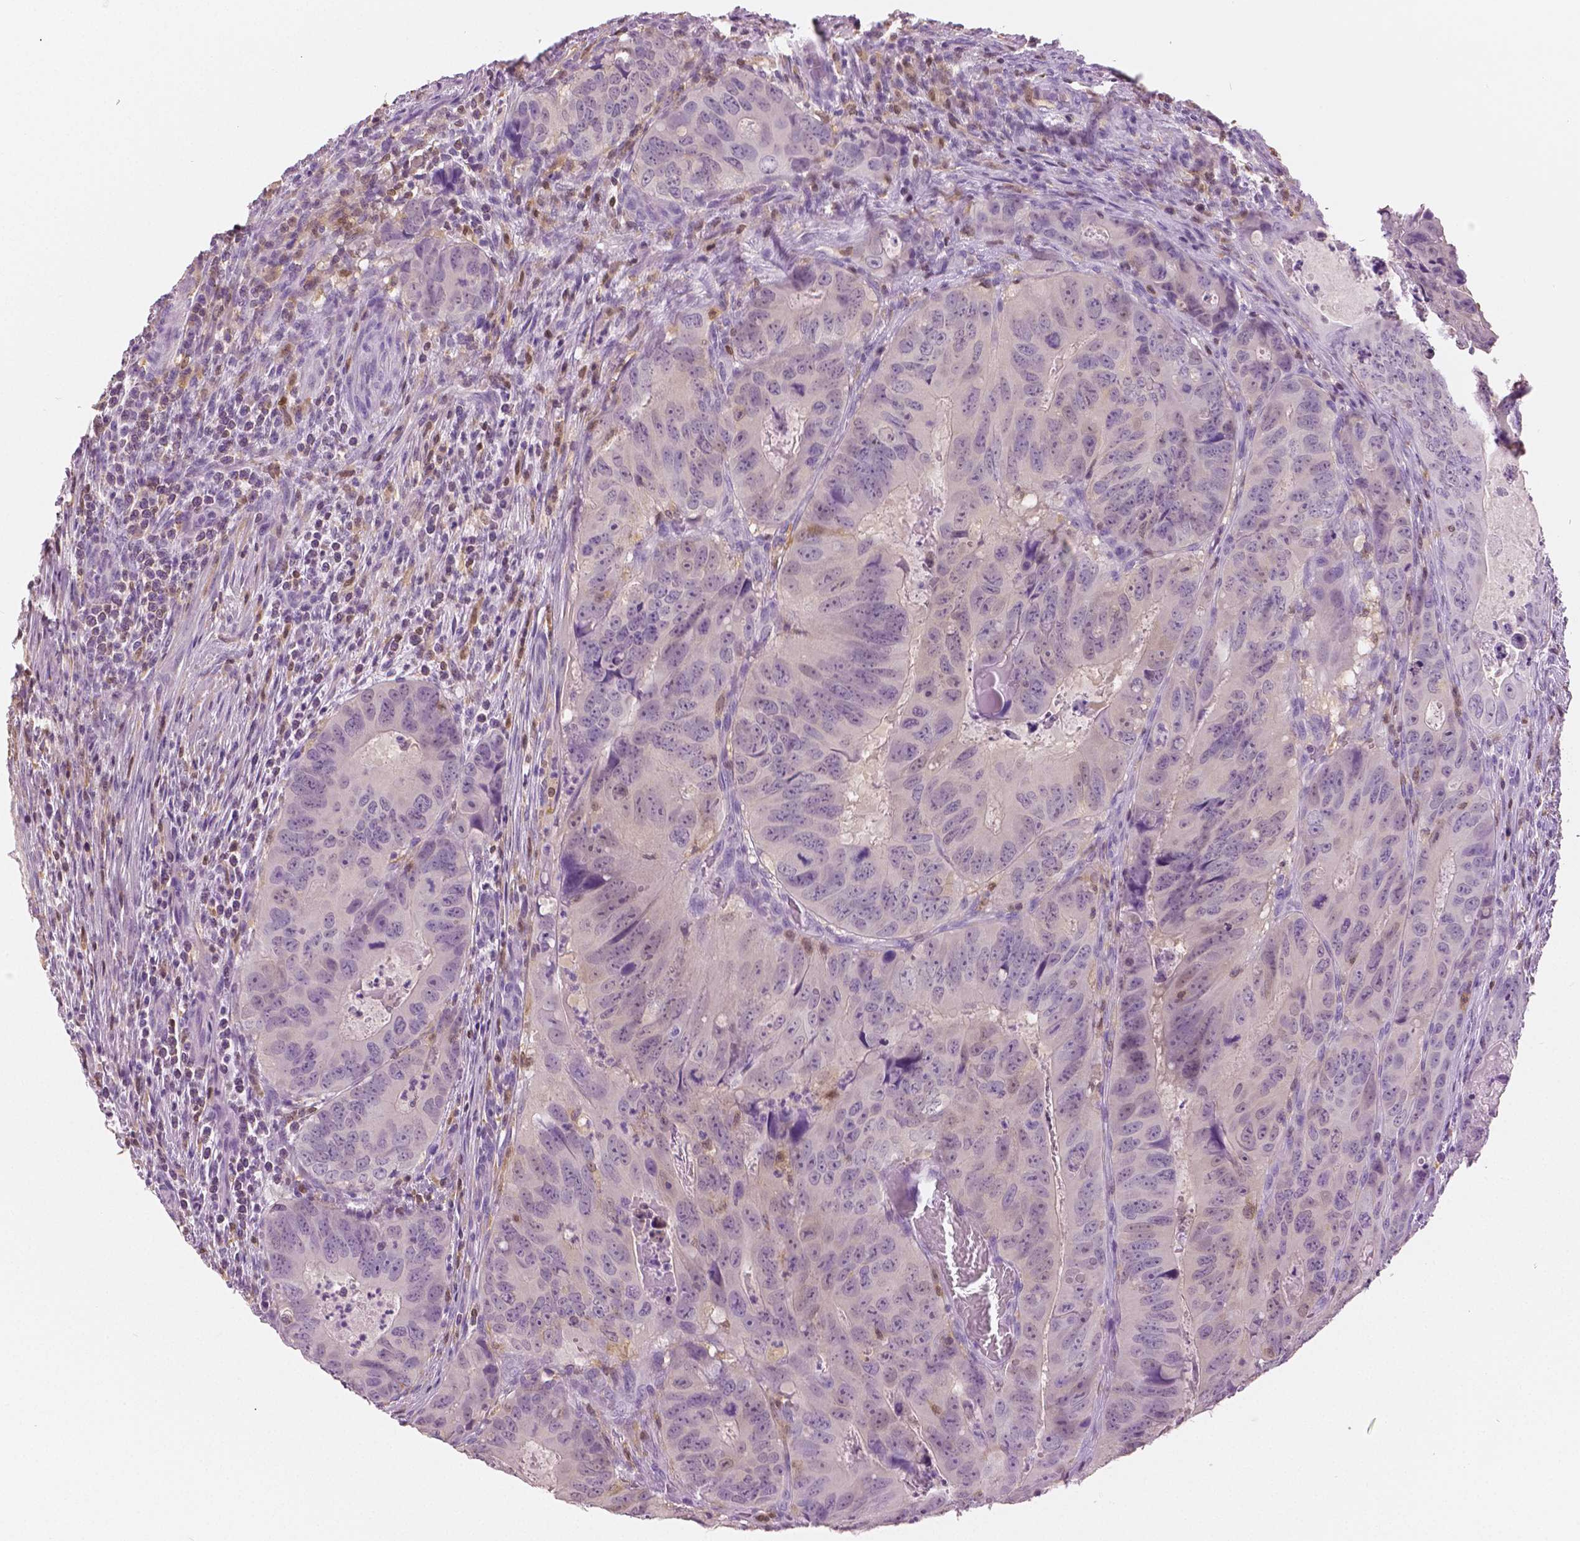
{"staining": {"intensity": "negative", "quantity": "none", "location": "none"}, "tissue": "colorectal cancer", "cell_type": "Tumor cells", "image_type": "cancer", "snomed": [{"axis": "morphology", "description": "Adenocarcinoma, NOS"}, {"axis": "topography", "description": "Colon"}], "caption": "High magnification brightfield microscopy of colorectal cancer stained with DAB (brown) and counterstained with hematoxylin (blue): tumor cells show no significant staining.", "gene": "GALM", "patient": {"sex": "male", "age": 79}}